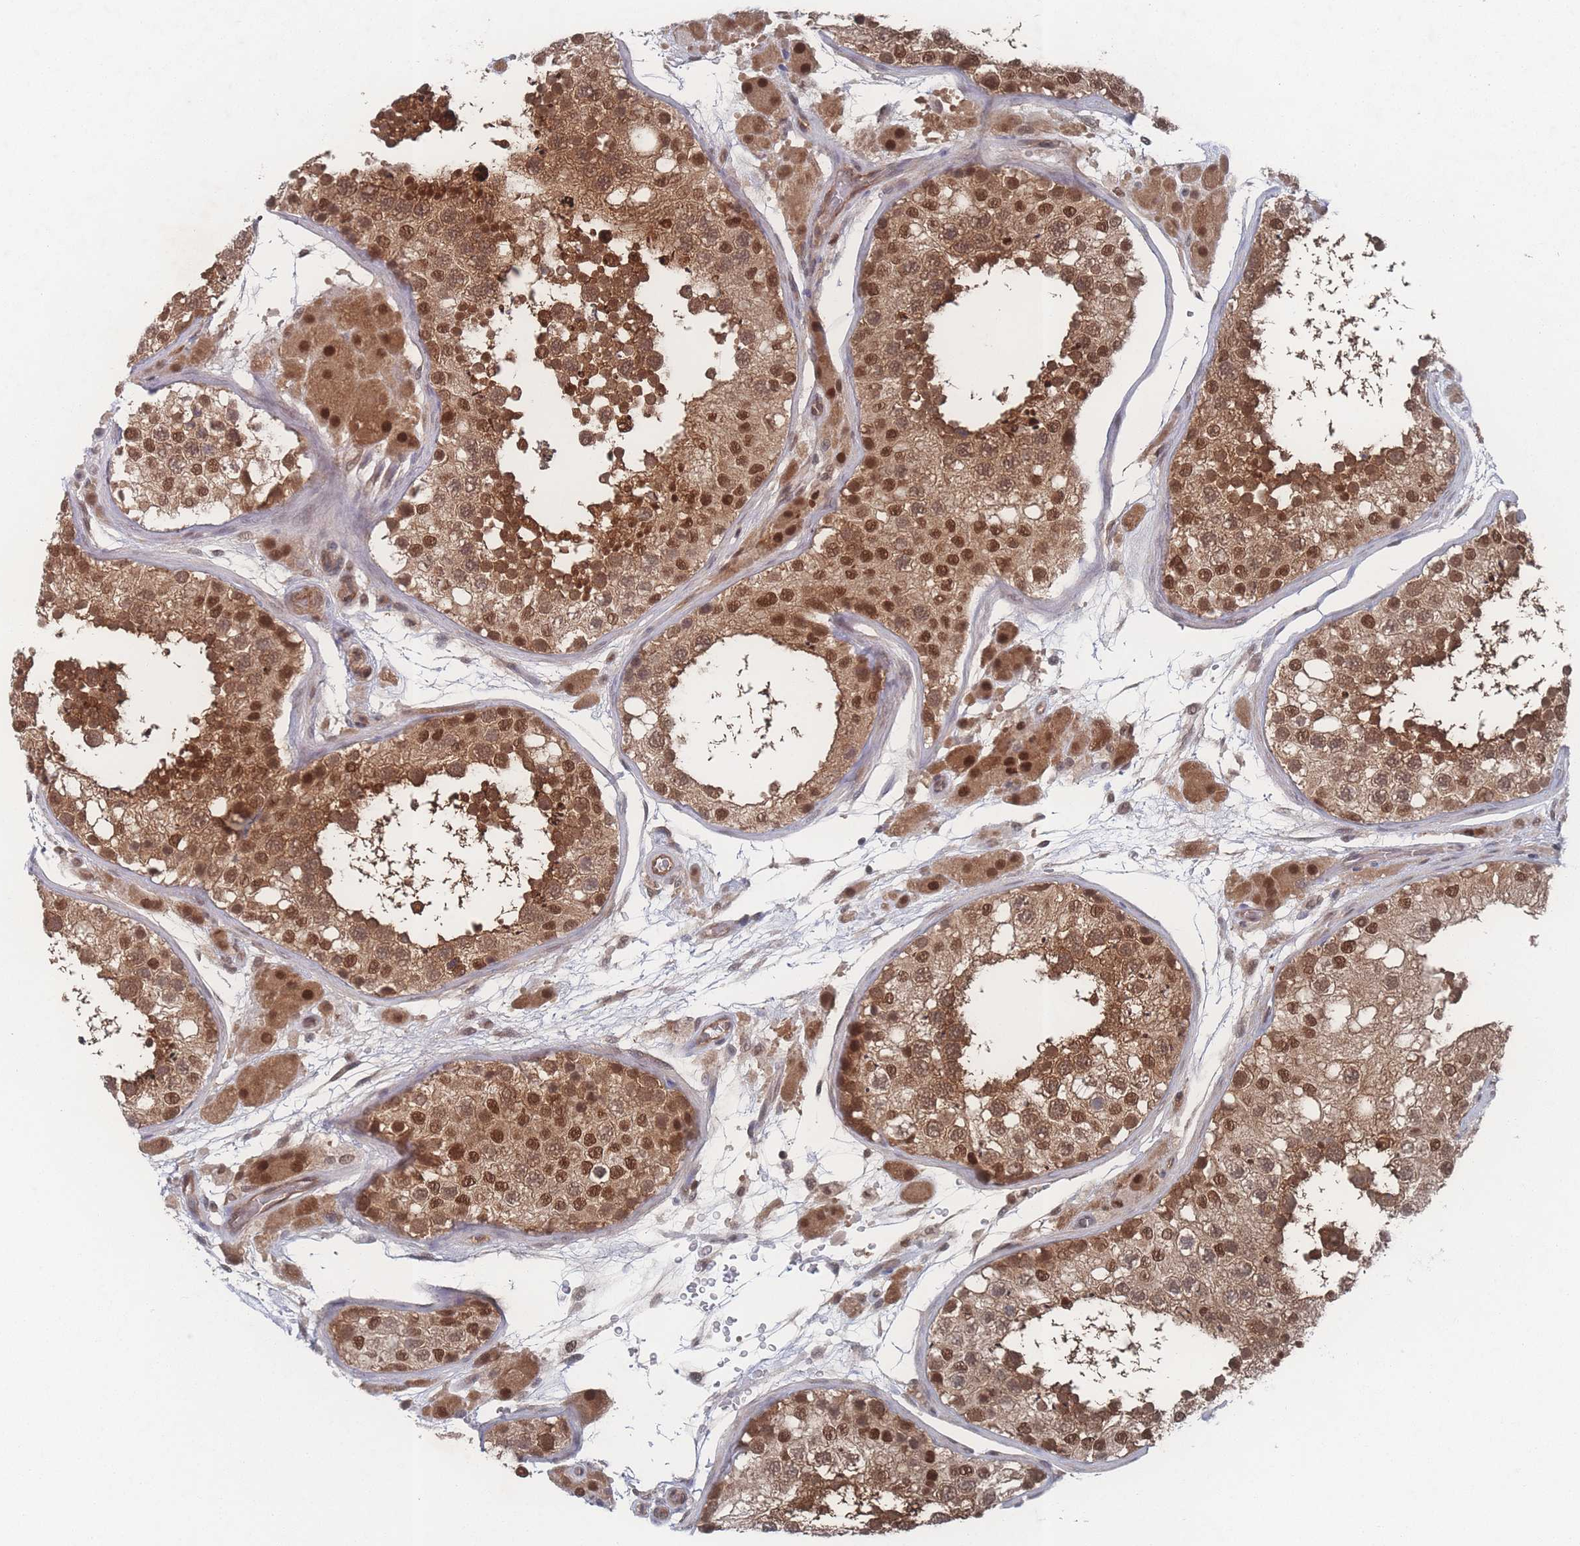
{"staining": {"intensity": "strong", "quantity": ">75%", "location": "cytoplasmic/membranous,nuclear"}, "tissue": "testis", "cell_type": "Cells in seminiferous ducts", "image_type": "normal", "snomed": [{"axis": "morphology", "description": "Normal tissue, NOS"}, {"axis": "topography", "description": "Testis"}], "caption": "This image reveals immunohistochemistry (IHC) staining of normal human testis, with high strong cytoplasmic/membranous,nuclear positivity in approximately >75% of cells in seminiferous ducts.", "gene": "PSMA1", "patient": {"sex": "male", "age": 26}}